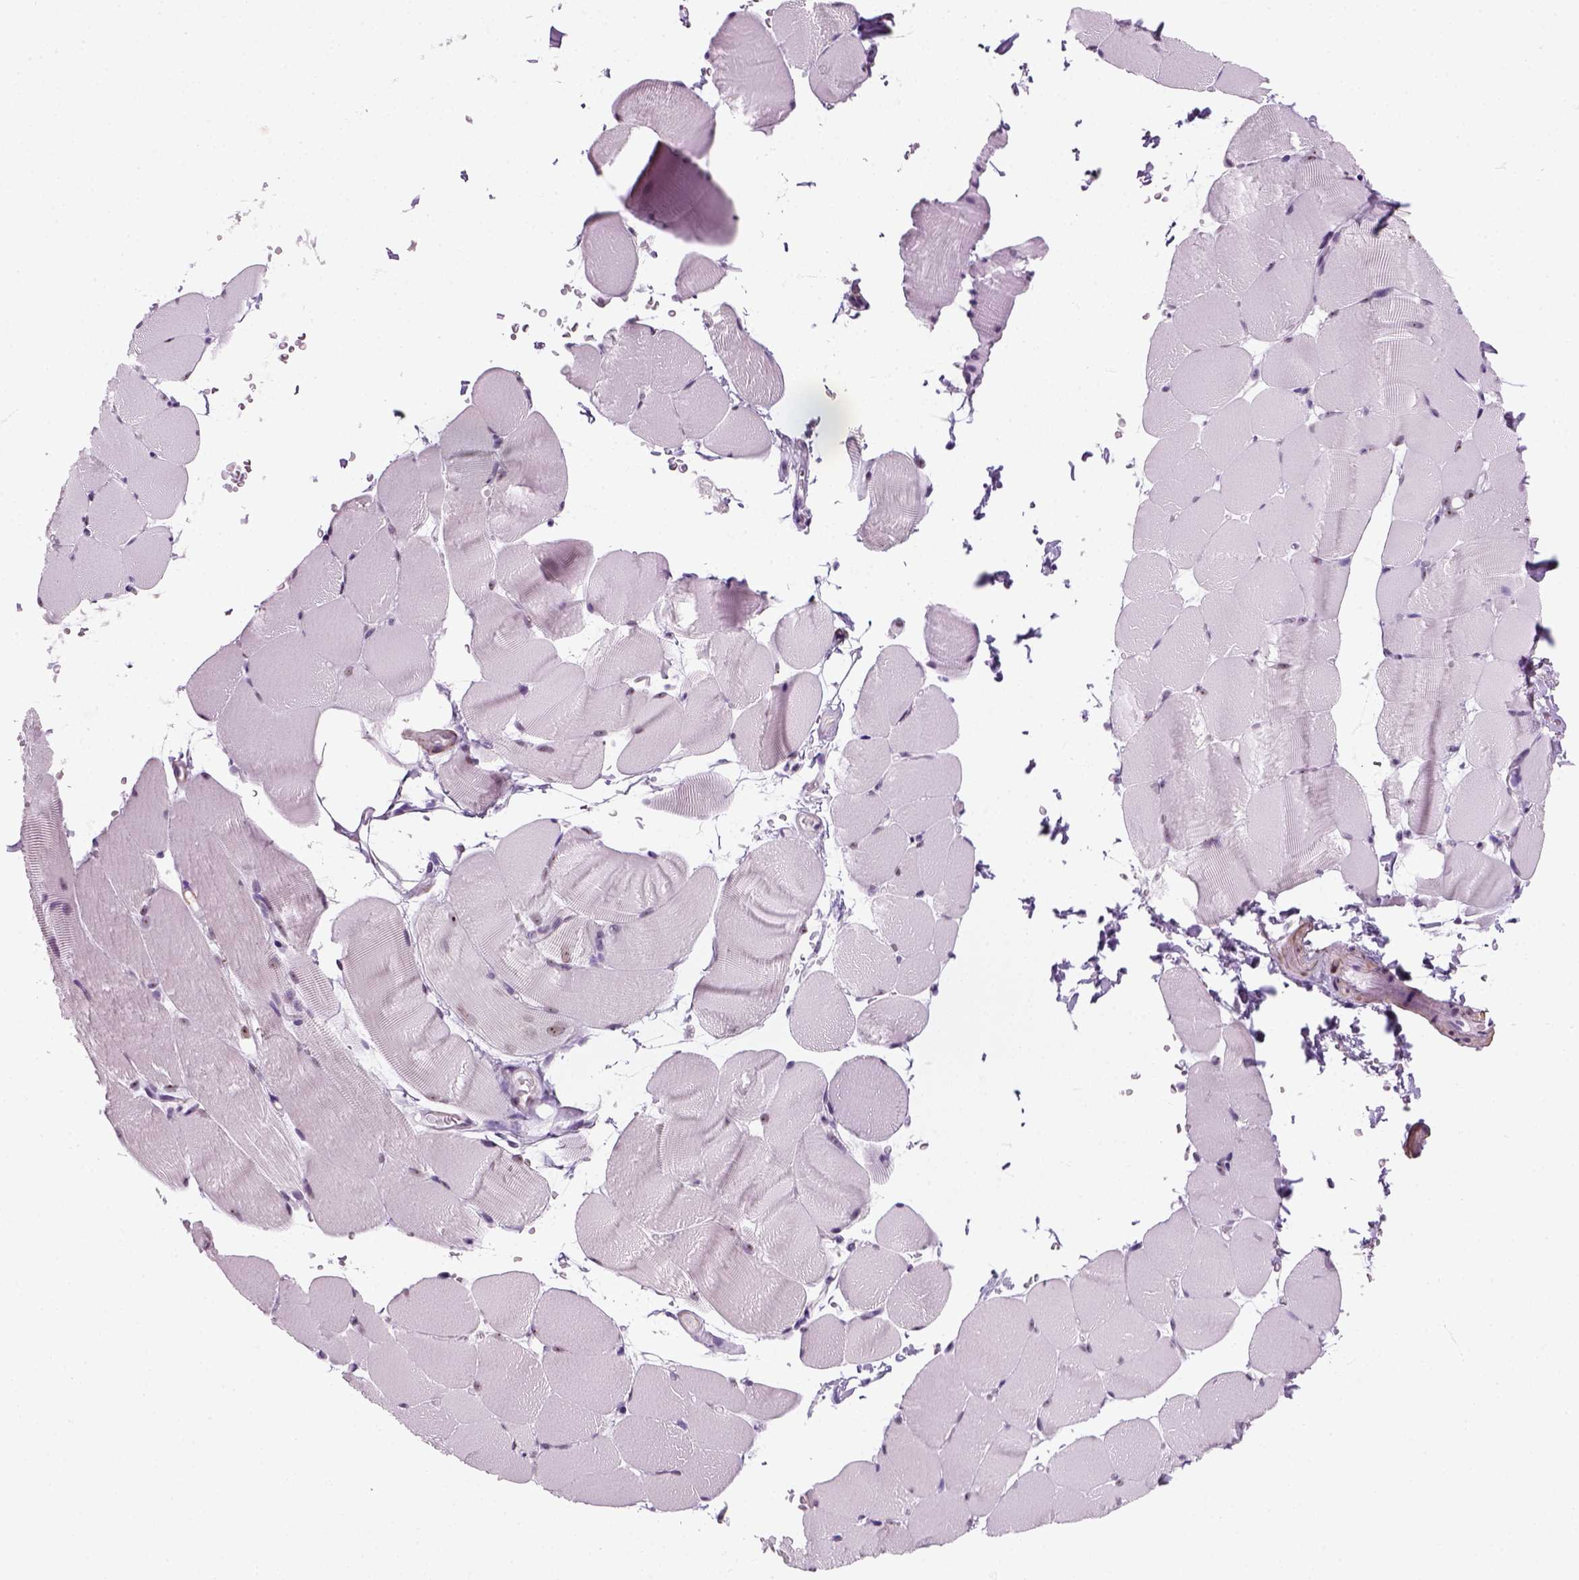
{"staining": {"intensity": "weak", "quantity": "<25%", "location": "nuclear"}, "tissue": "skeletal muscle", "cell_type": "Myocytes", "image_type": "normal", "snomed": [{"axis": "morphology", "description": "Normal tissue, NOS"}, {"axis": "topography", "description": "Skeletal muscle"}], "caption": "IHC micrograph of unremarkable skeletal muscle: skeletal muscle stained with DAB exhibits no significant protein staining in myocytes. (DAB IHC with hematoxylin counter stain).", "gene": "ZNF865", "patient": {"sex": "female", "age": 37}}